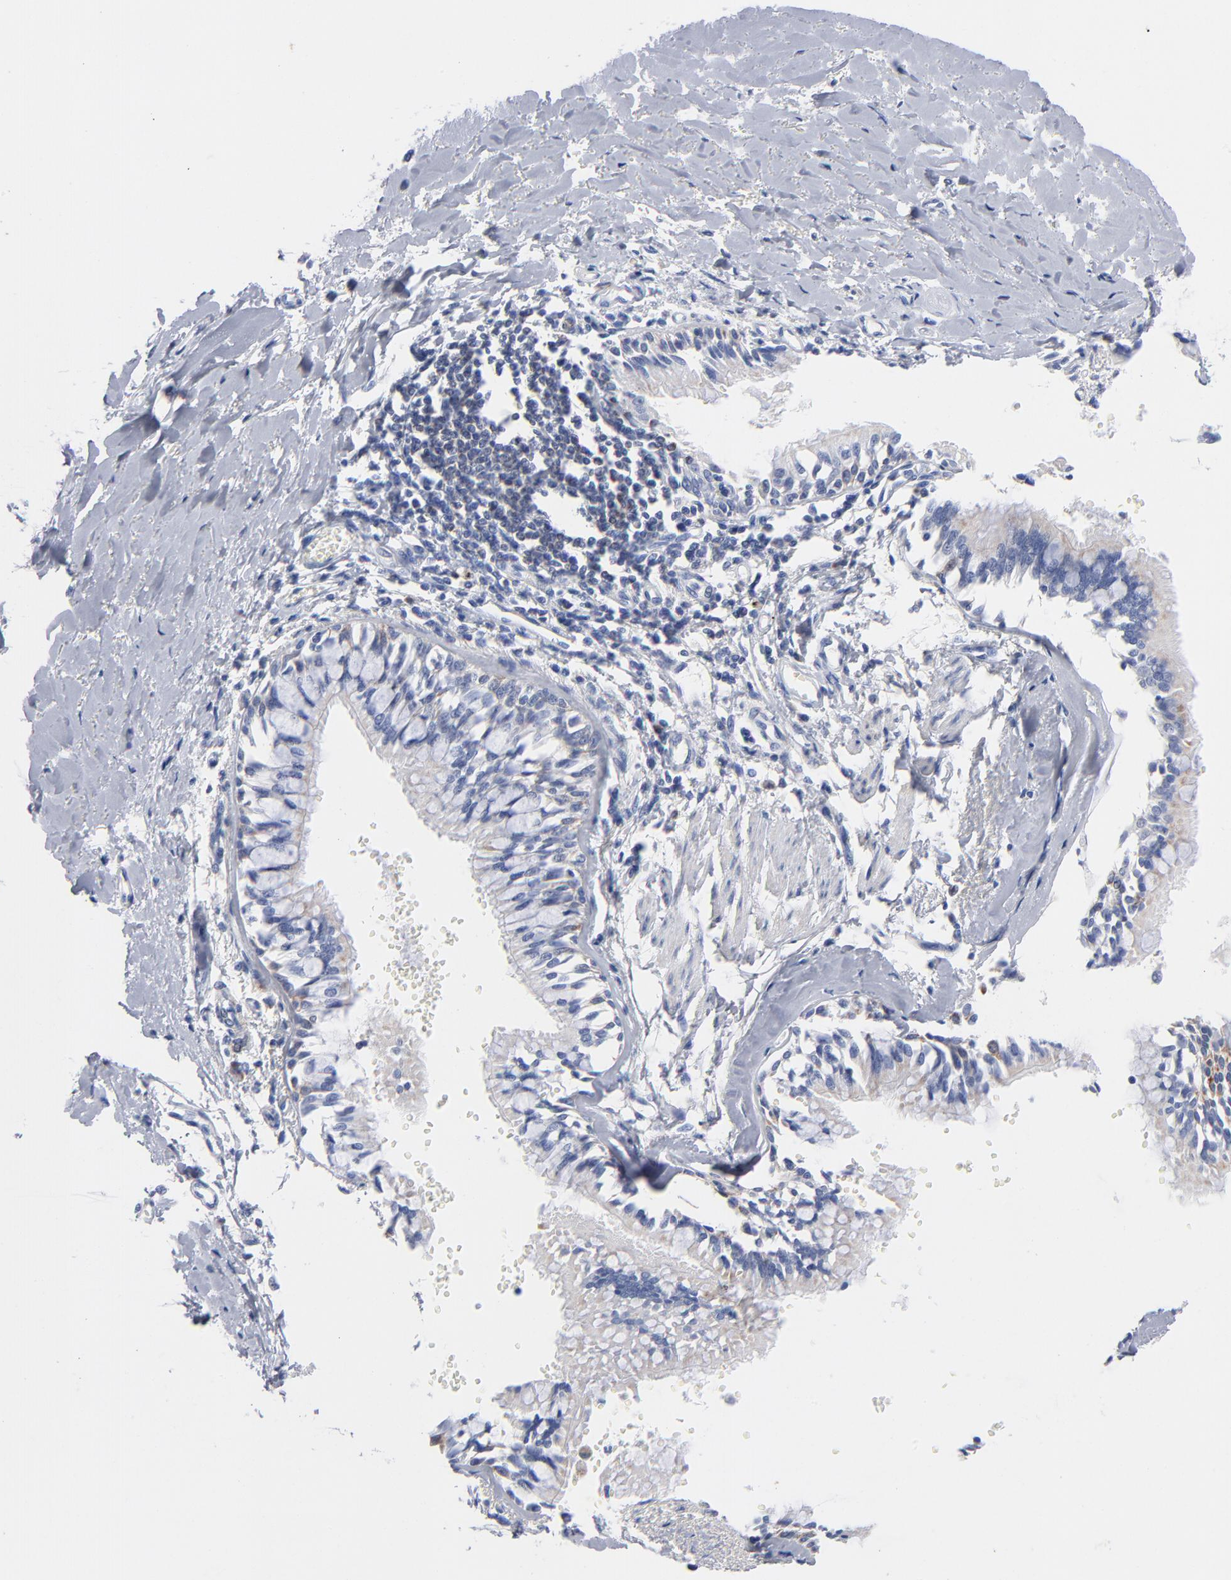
{"staining": {"intensity": "negative", "quantity": "none", "location": "none"}, "tissue": "bronchus", "cell_type": "Respiratory epithelial cells", "image_type": "normal", "snomed": [{"axis": "morphology", "description": "Normal tissue, NOS"}, {"axis": "topography", "description": "Bronchus"}, {"axis": "topography", "description": "Lung"}], "caption": "There is no significant expression in respiratory epithelial cells of bronchus. The staining was performed using DAB to visualize the protein expression in brown, while the nuclei were stained in blue with hematoxylin (Magnification: 20x).", "gene": "CHCHD10", "patient": {"sex": "female", "age": 56}}